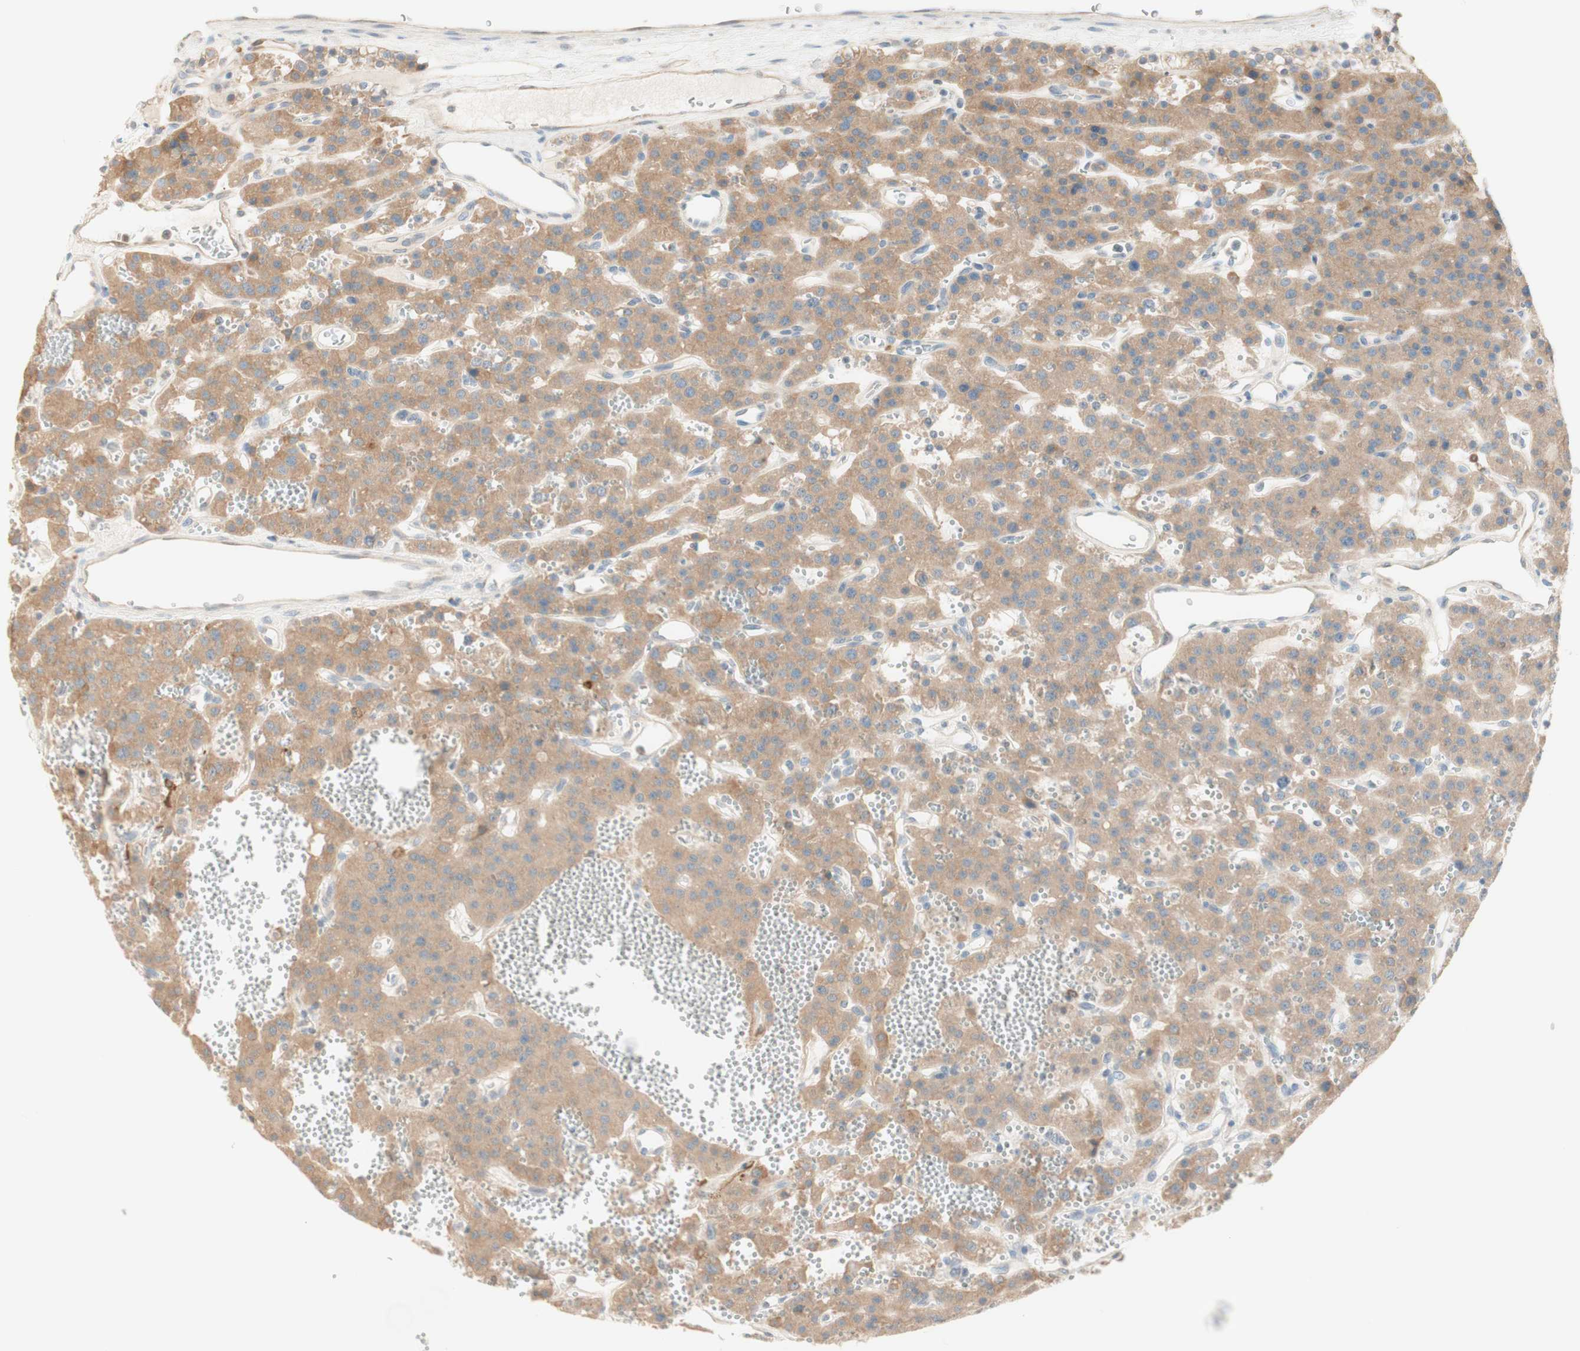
{"staining": {"intensity": "moderate", "quantity": ">75%", "location": "cytoplasmic/membranous"}, "tissue": "parathyroid gland", "cell_type": "Glandular cells", "image_type": "normal", "snomed": [{"axis": "morphology", "description": "Normal tissue, NOS"}, {"axis": "morphology", "description": "Adenoma, NOS"}, {"axis": "topography", "description": "Parathyroid gland"}], "caption": "Protein staining of benign parathyroid gland reveals moderate cytoplasmic/membranous staining in about >75% of glandular cells.", "gene": "CLCN2", "patient": {"sex": "female", "age": 81}}